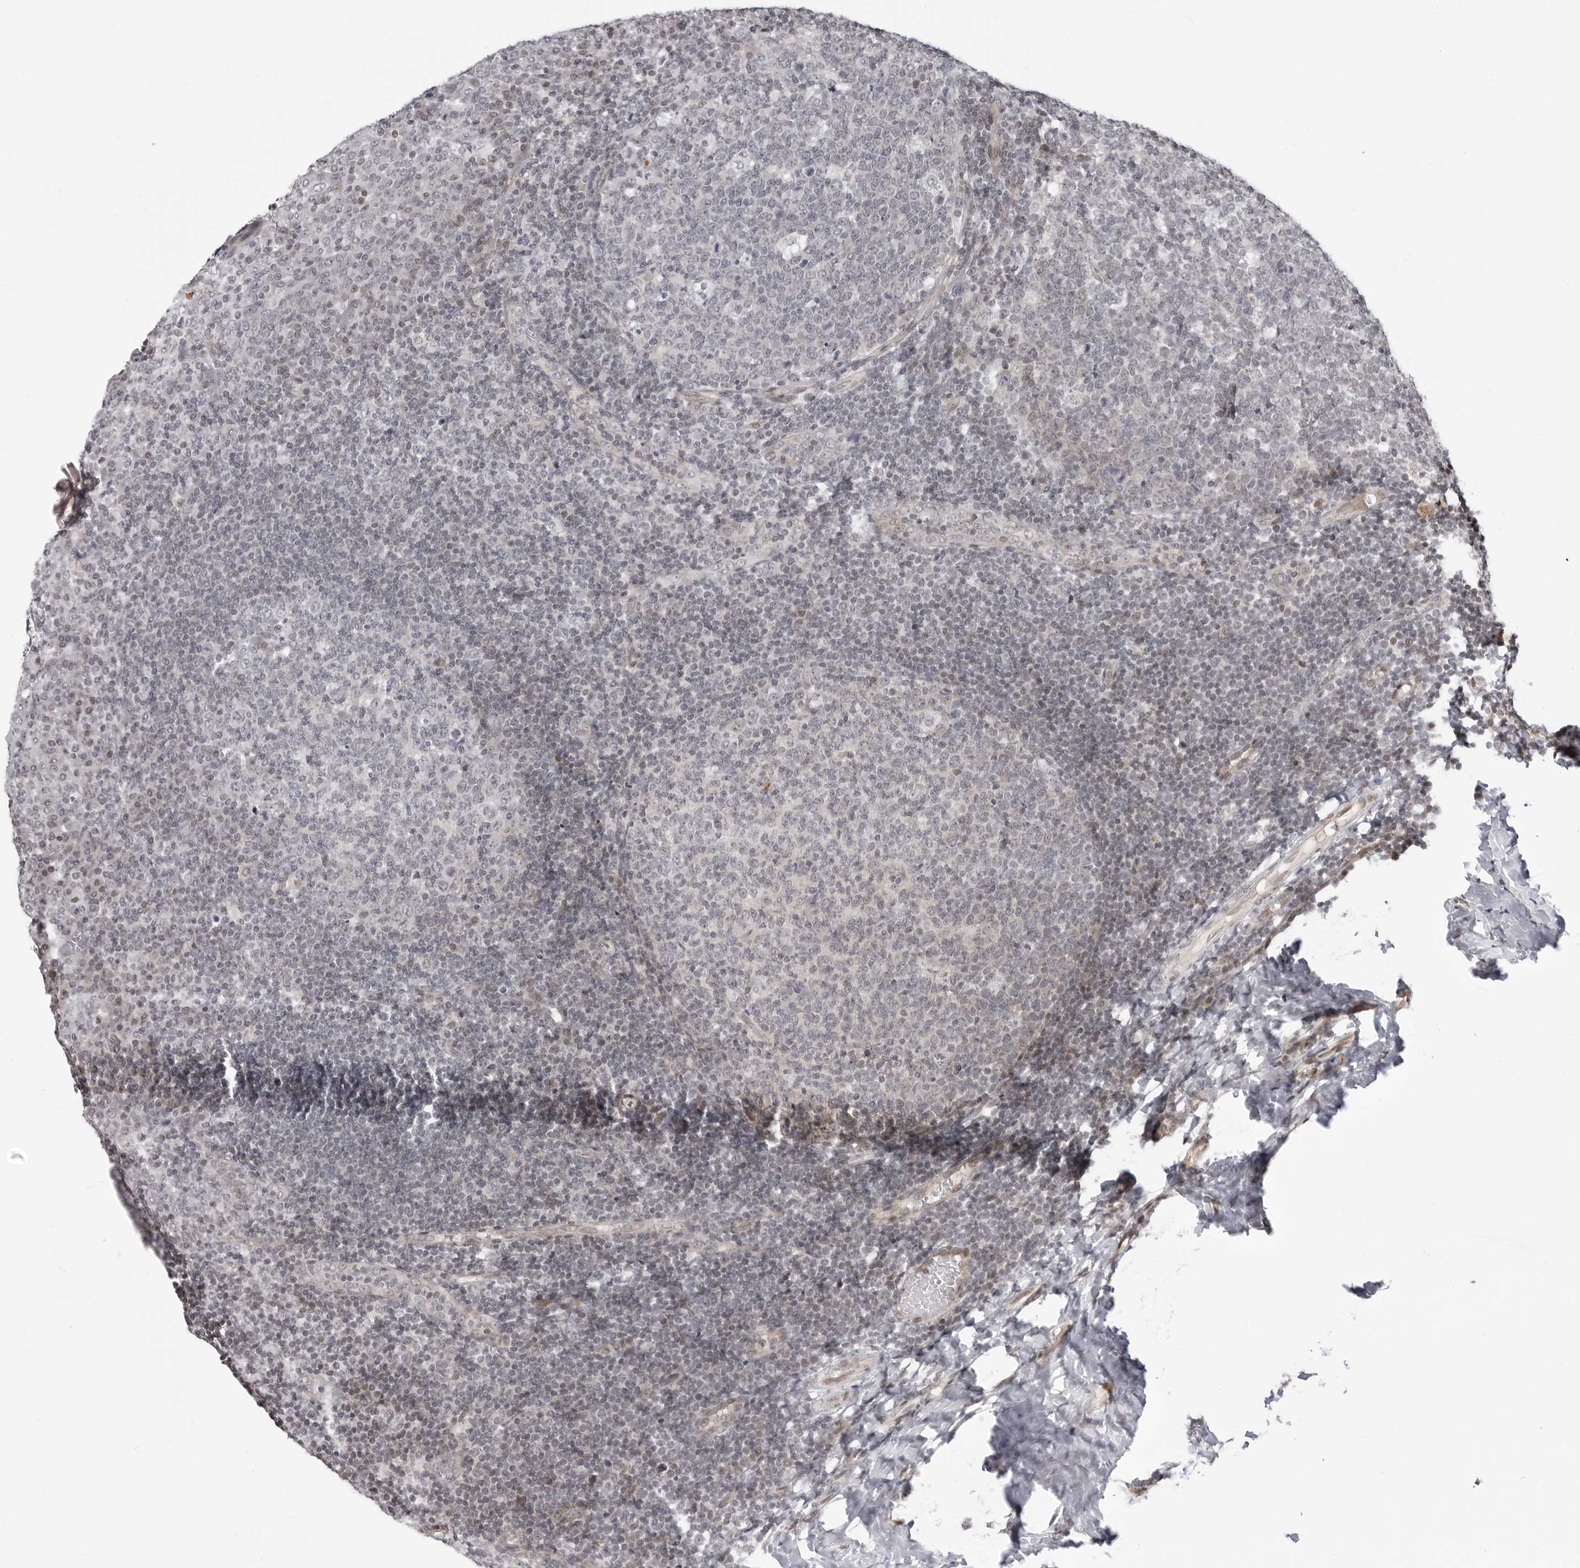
{"staining": {"intensity": "negative", "quantity": "none", "location": "none"}, "tissue": "tonsil", "cell_type": "Germinal center cells", "image_type": "normal", "snomed": [{"axis": "morphology", "description": "Normal tissue, NOS"}, {"axis": "topography", "description": "Tonsil"}], "caption": "The immunohistochemistry (IHC) photomicrograph has no significant positivity in germinal center cells of tonsil.", "gene": "C8orf33", "patient": {"sex": "female", "age": 19}}